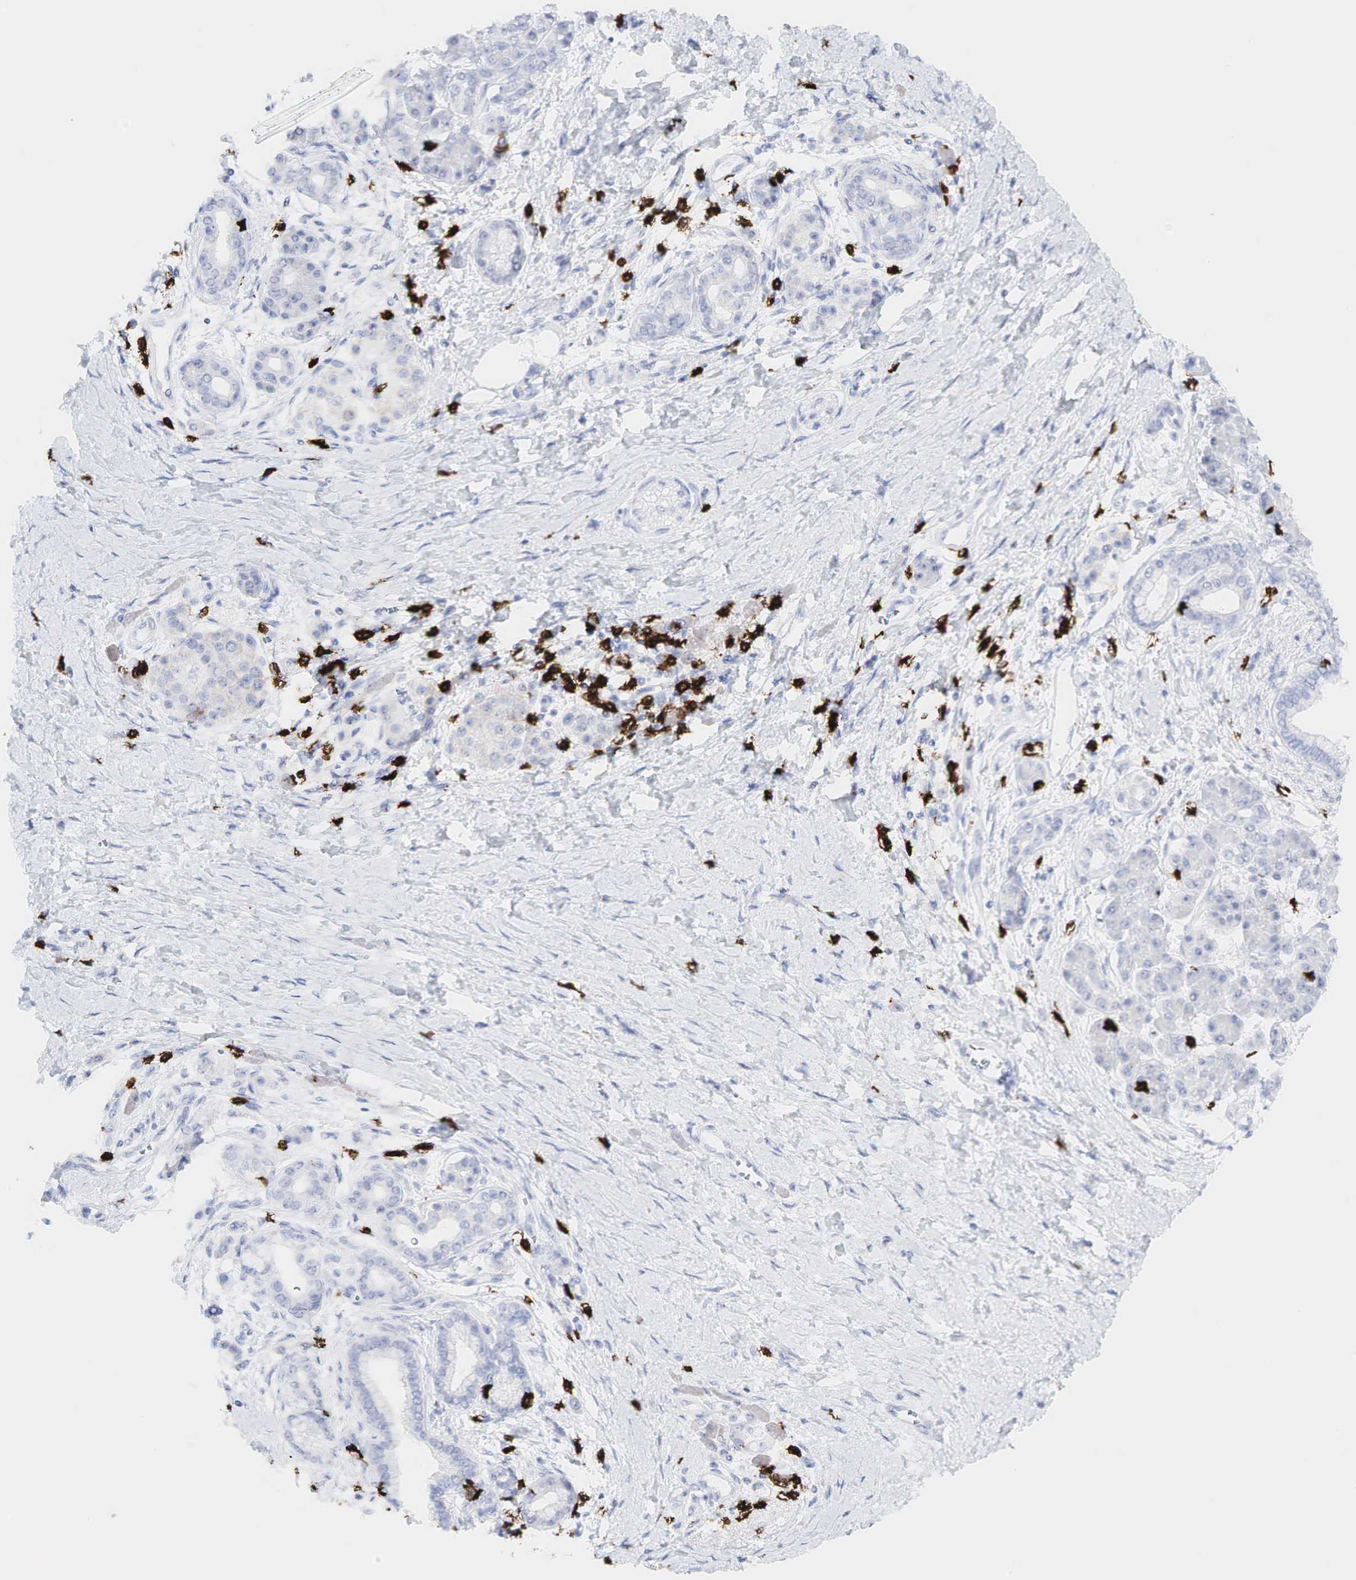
{"staining": {"intensity": "negative", "quantity": "none", "location": "none"}, "tissue": "pancreatic cancer", "cell_type": "Tumor cells", "image_type": "cancer", "snomed": [{"axis": "morphology", "description": "Adenocarcinoma, NOS"}, {"axis": "topography", "description": "Pancreas"}], "caption": "Human pancreatic adenocarcinoma stained for a protein using immunohistochemistry (IHC) reveals no staining in tumor cells.", "gene": "CD8A", "patient": {"sex": "female", "age": 66}}